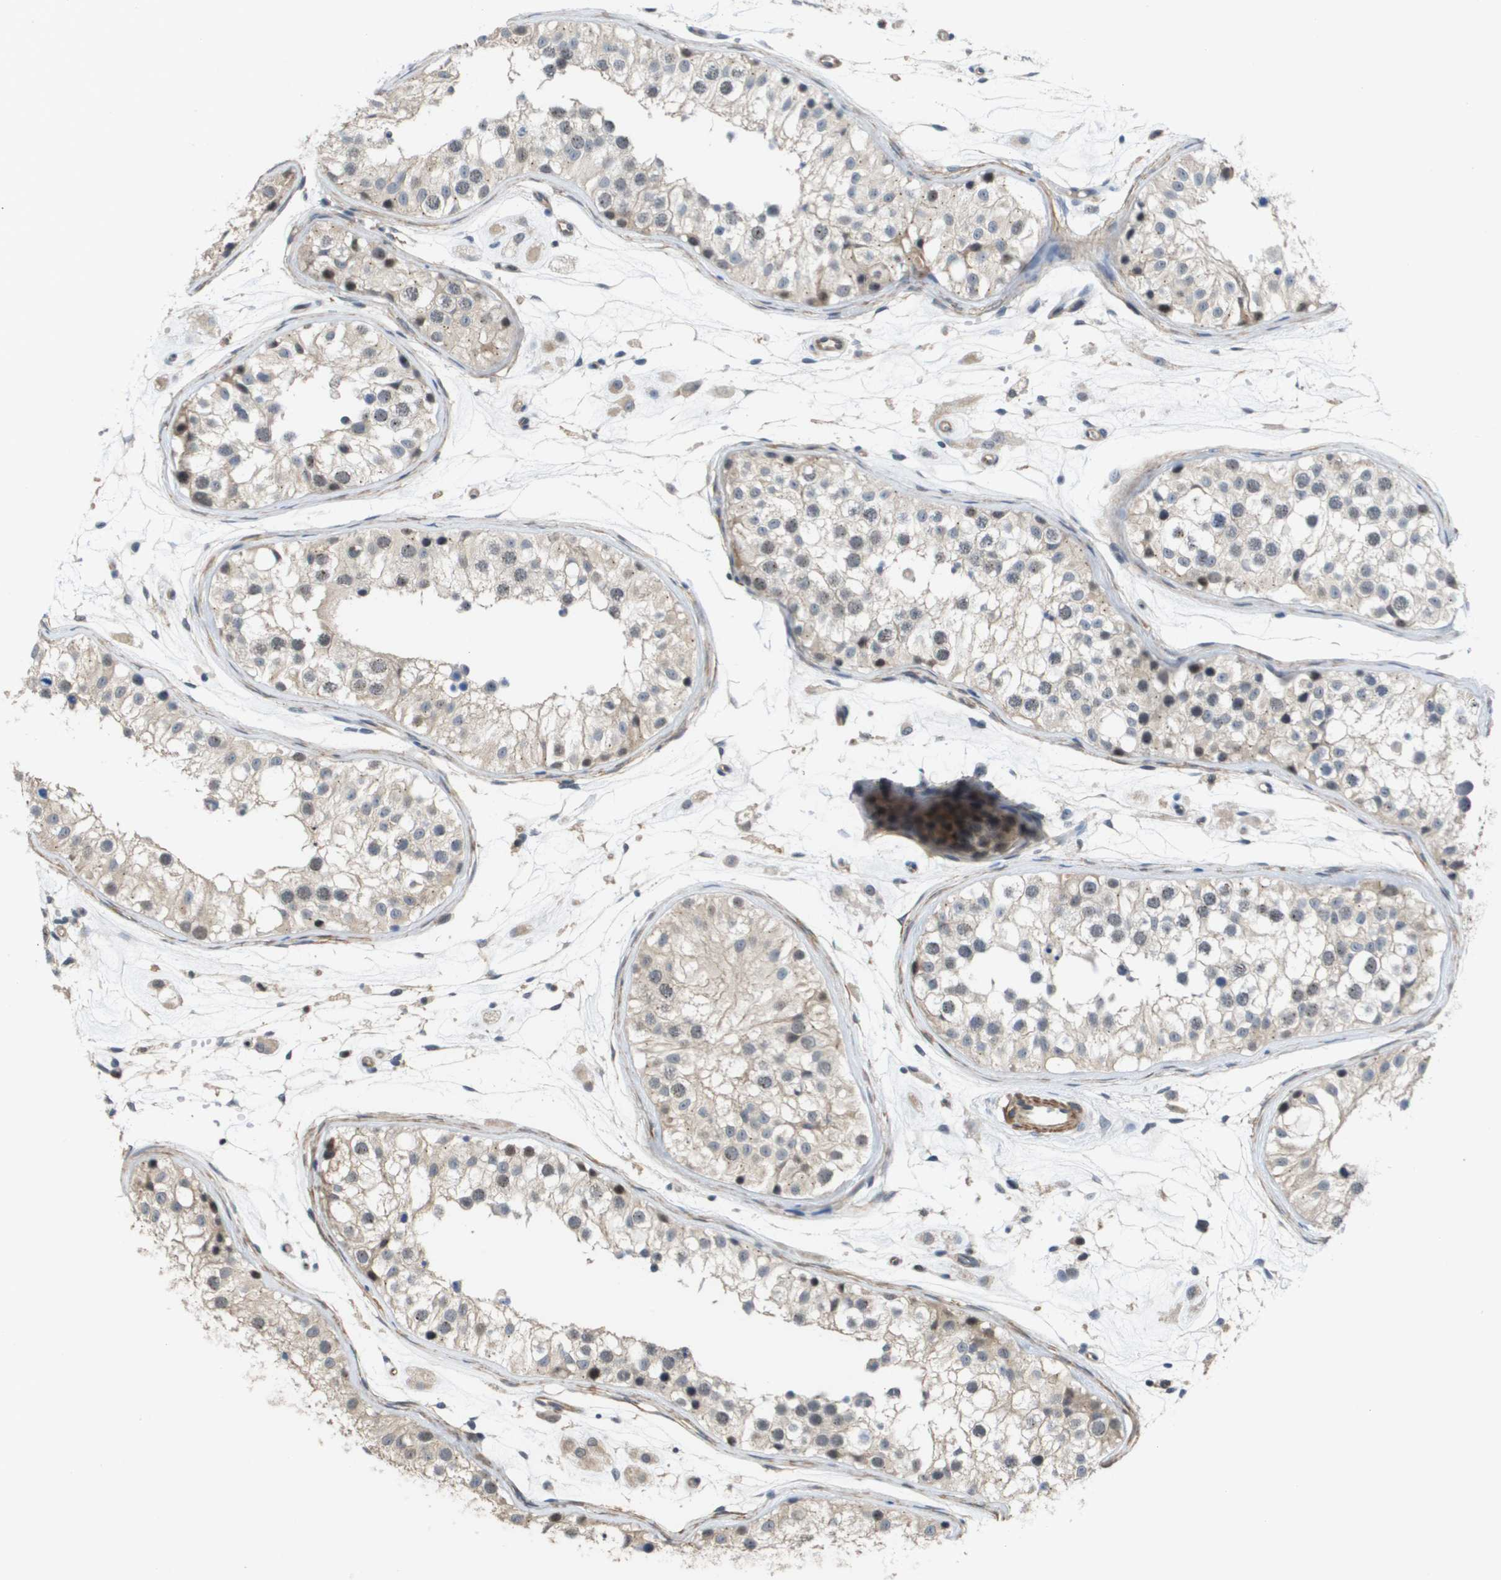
{"staining": {"intensity": "weak", "quantity": "25%-75%", "location": "nuclear"}, "tissue": "testis", "cell_type": "Cells in seminiferous ducts", "image_type": "normal", "snomed": [{"axis": "morphology", "description": "Normal tissue, NOS"}, {"axis": "morphology", "description": "Adenocarcinoma, metastatic, NOS"}, {"axis": "topography", "description": "Testis"}], "caption": "Immunohistochemistry (IHC) of unremarkable human testis demonstrates low levels of weak nuclear staining in about 25%-75% of cells in seminiferous ducts. The protein is stained brown, and the nuclei are stained in blue (DAB (3,3'-diaminobenzidine) IHC with brightfield microscopy, high magnification).", "gene": "RNF112", "patient": {"sex": "male", "age": 26}}